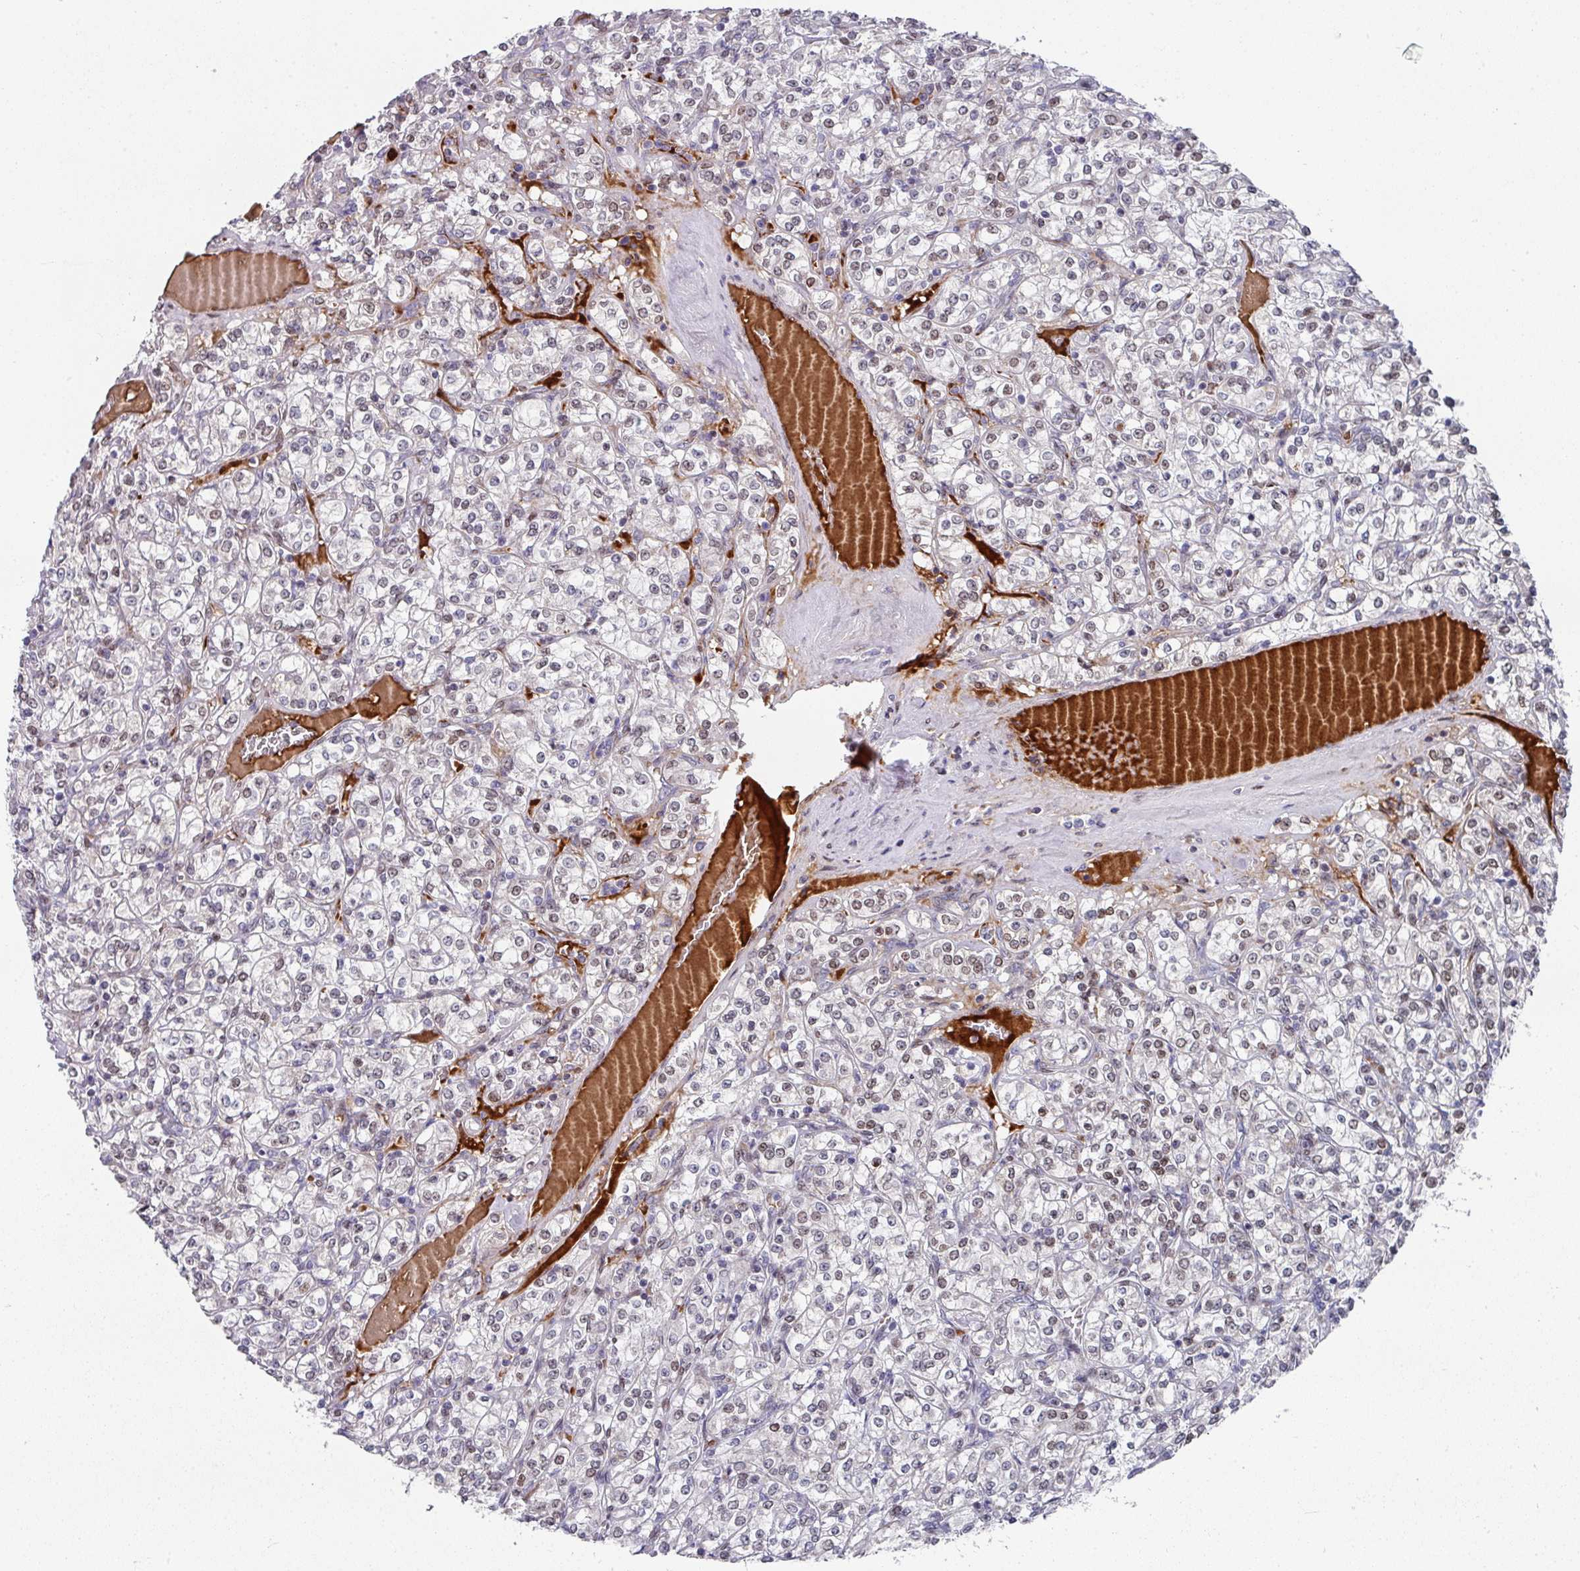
{"staining": {"intensity": "weak", "quantity": "25%-75%", "location": "nuclear"}, "tissue": "renal cancer", "cell_type": "Tumor cells", "image_type": "cancer", "snomed": [{"axis": "morphology", "description": "Adenocarcinoma, NOS"}, {"axis": "topography", "description": "Kidney"}], "caption": "Immunohistochemistry (IHC) photomicrograph of neoplastic tissue: renal adenocarcinoma stained using immunohistochemistry (IHC) exhibits low levels of weak protein expression localized specifically in the nuclear of tumor cells, appearing as a nuclear brown color.", "gene": "CBX7", "patient": {"sex": "male", "age": 77}}